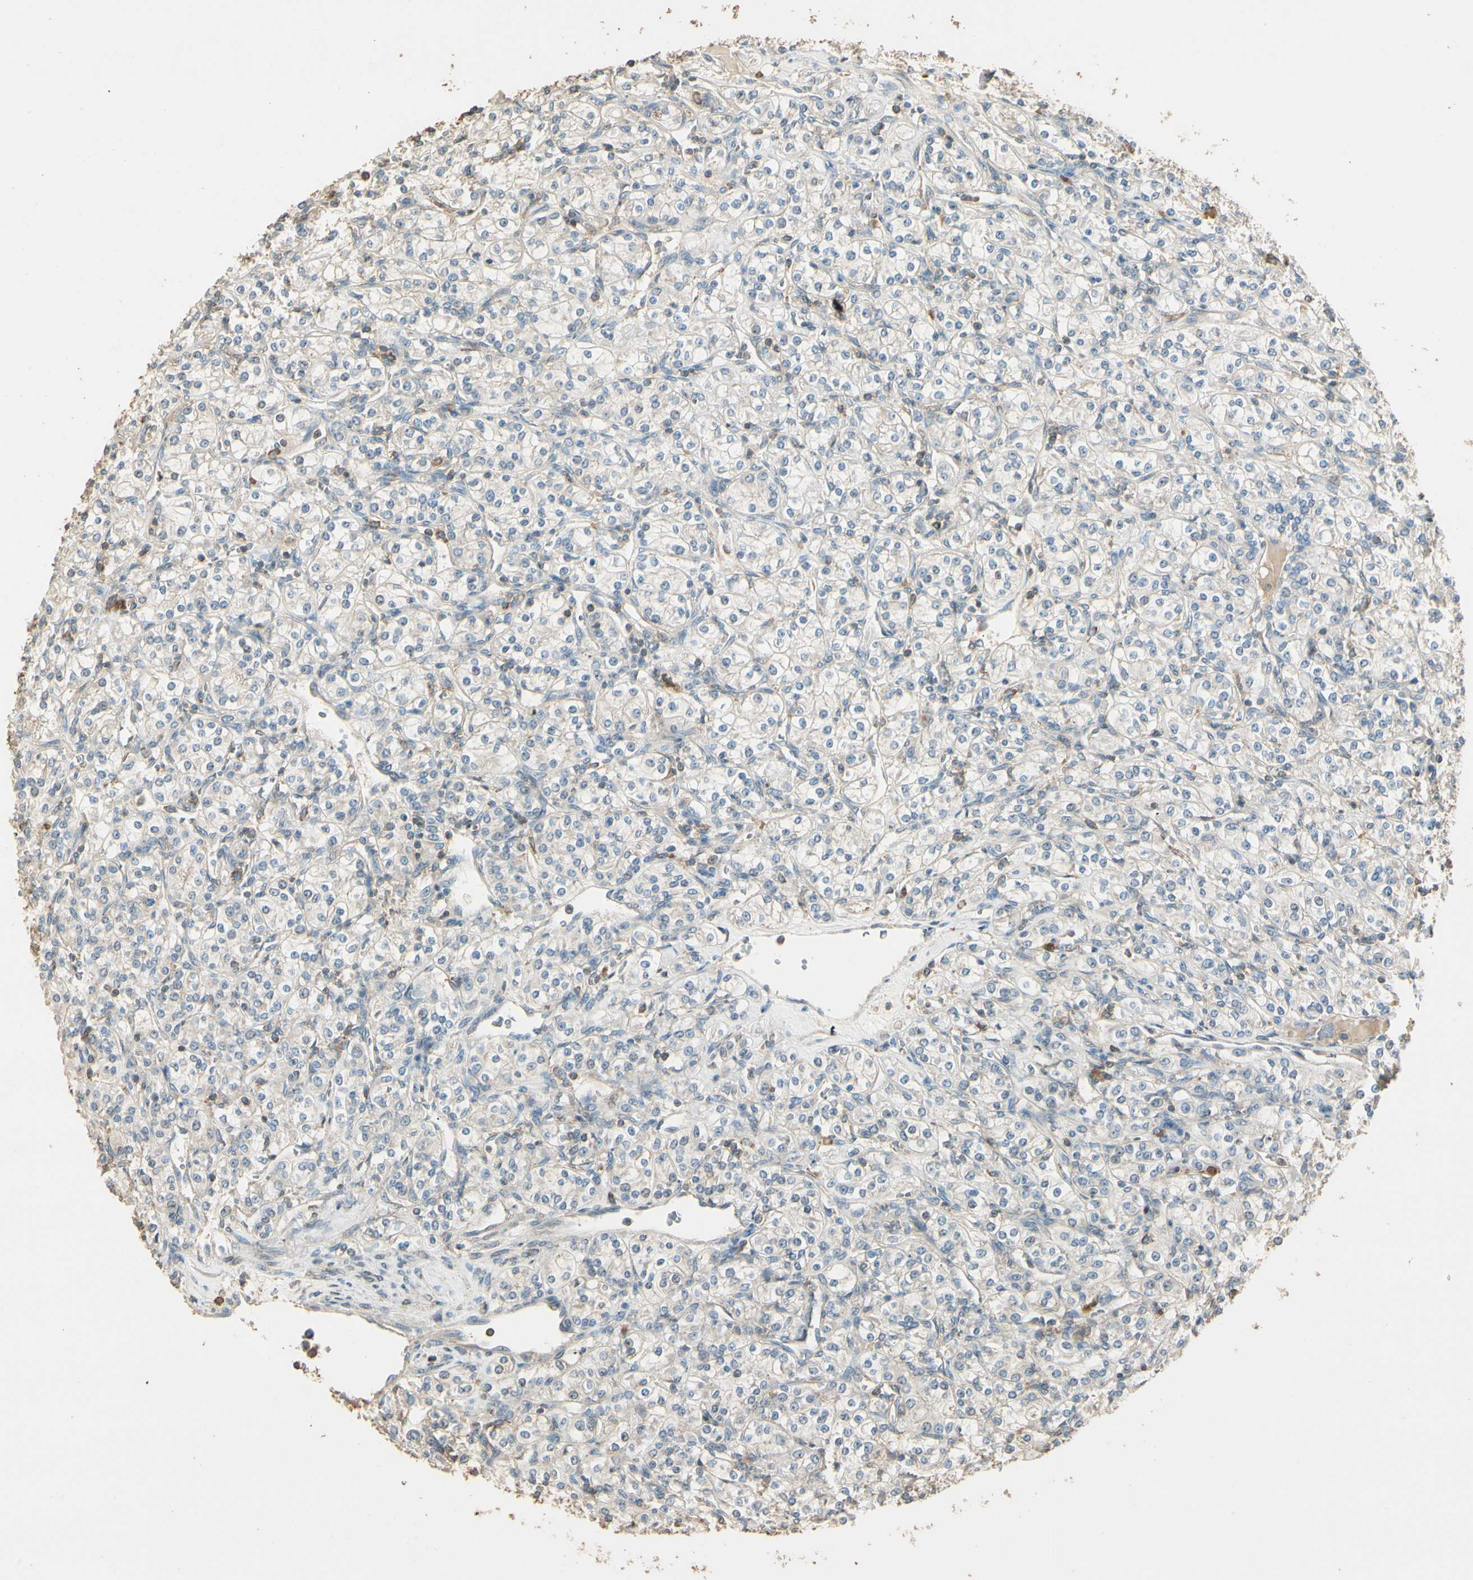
{"staining": {"intensity": "weak", "quantity": "25%-75%", "location": "cytoplasmic/membranous"}, "tissue": "renal cancer", "cell_type": "Tumor cells", "image_type": "cancer", "snomed": [{"axis": "morphology", "description": "Adenocarcinoma, NOS"}, {"axis": "topography", "description": "Kidney"}], "caption": "This is an image of IHC staining of renal cancer (adenocarcinoma), which shows weak expression in the cytoplasmic/membranous of tumor cells.", "gene": "PLXNA1", "patient": {"sex": "male", "age": 77}}